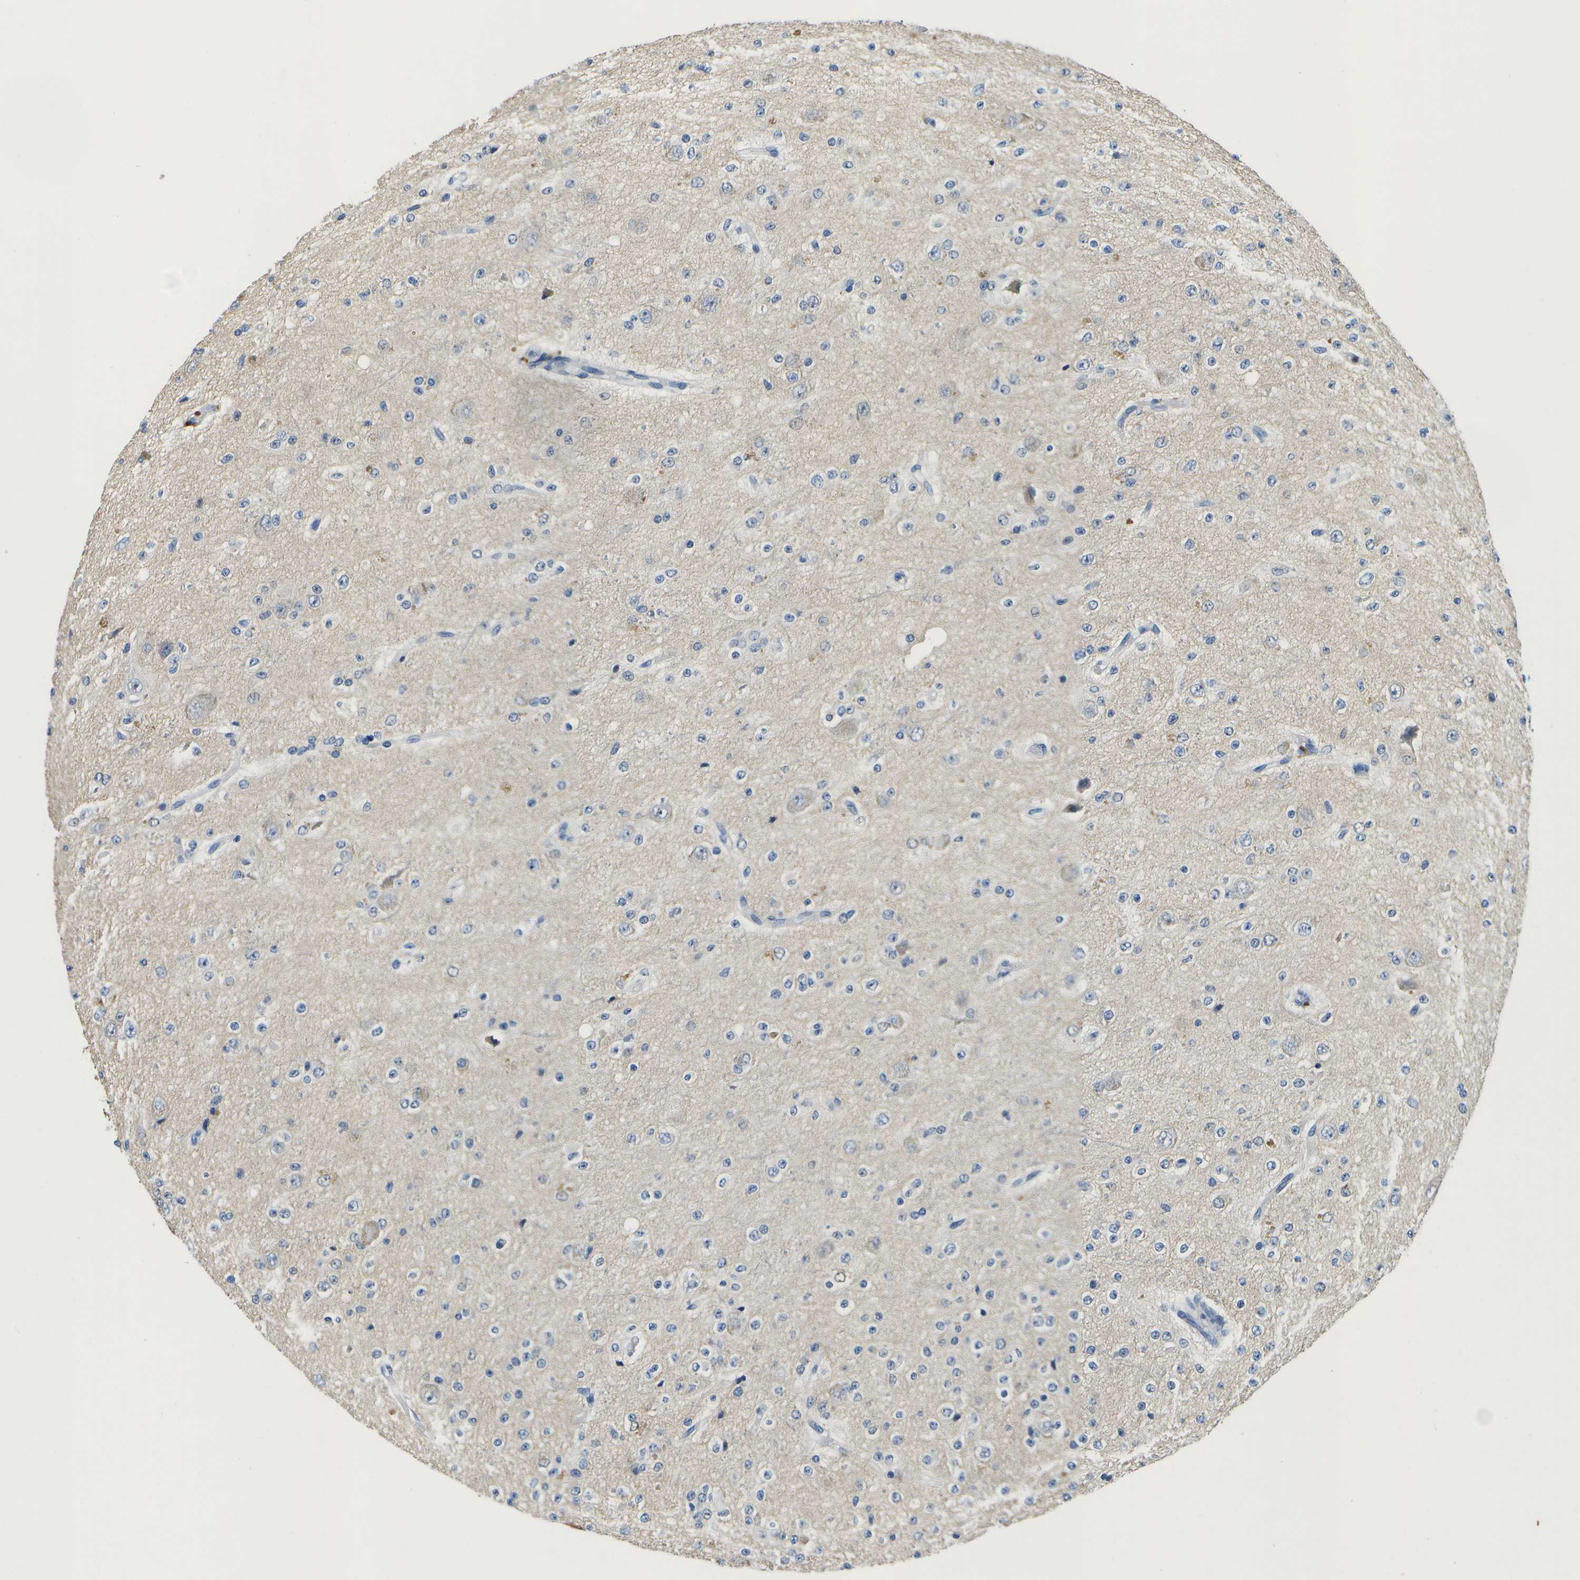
{"staining": {"intensity": "negative", "quantity": "none", "location": "none"}, "tissue": "glioma", "cell_type": "Tumor cells", "image_type": "cancer", "snomed": [{"axis": "morphology", "description": "Glioma, malignant, High grade"}, {"axis": "topography", "description": "pancreas cauda"}], "caption": "High magnification brightfield microscopy of malignant glioma (high-grade) stained with DAB (3,3'-diaminobenzidine) (brown) and counterstained with hematoxylin (blue): tumor cells show no significant positivity. Nuclei are stained in blue.", "gene": "DSE", "patient": {"sex": "male", "age": 60}}